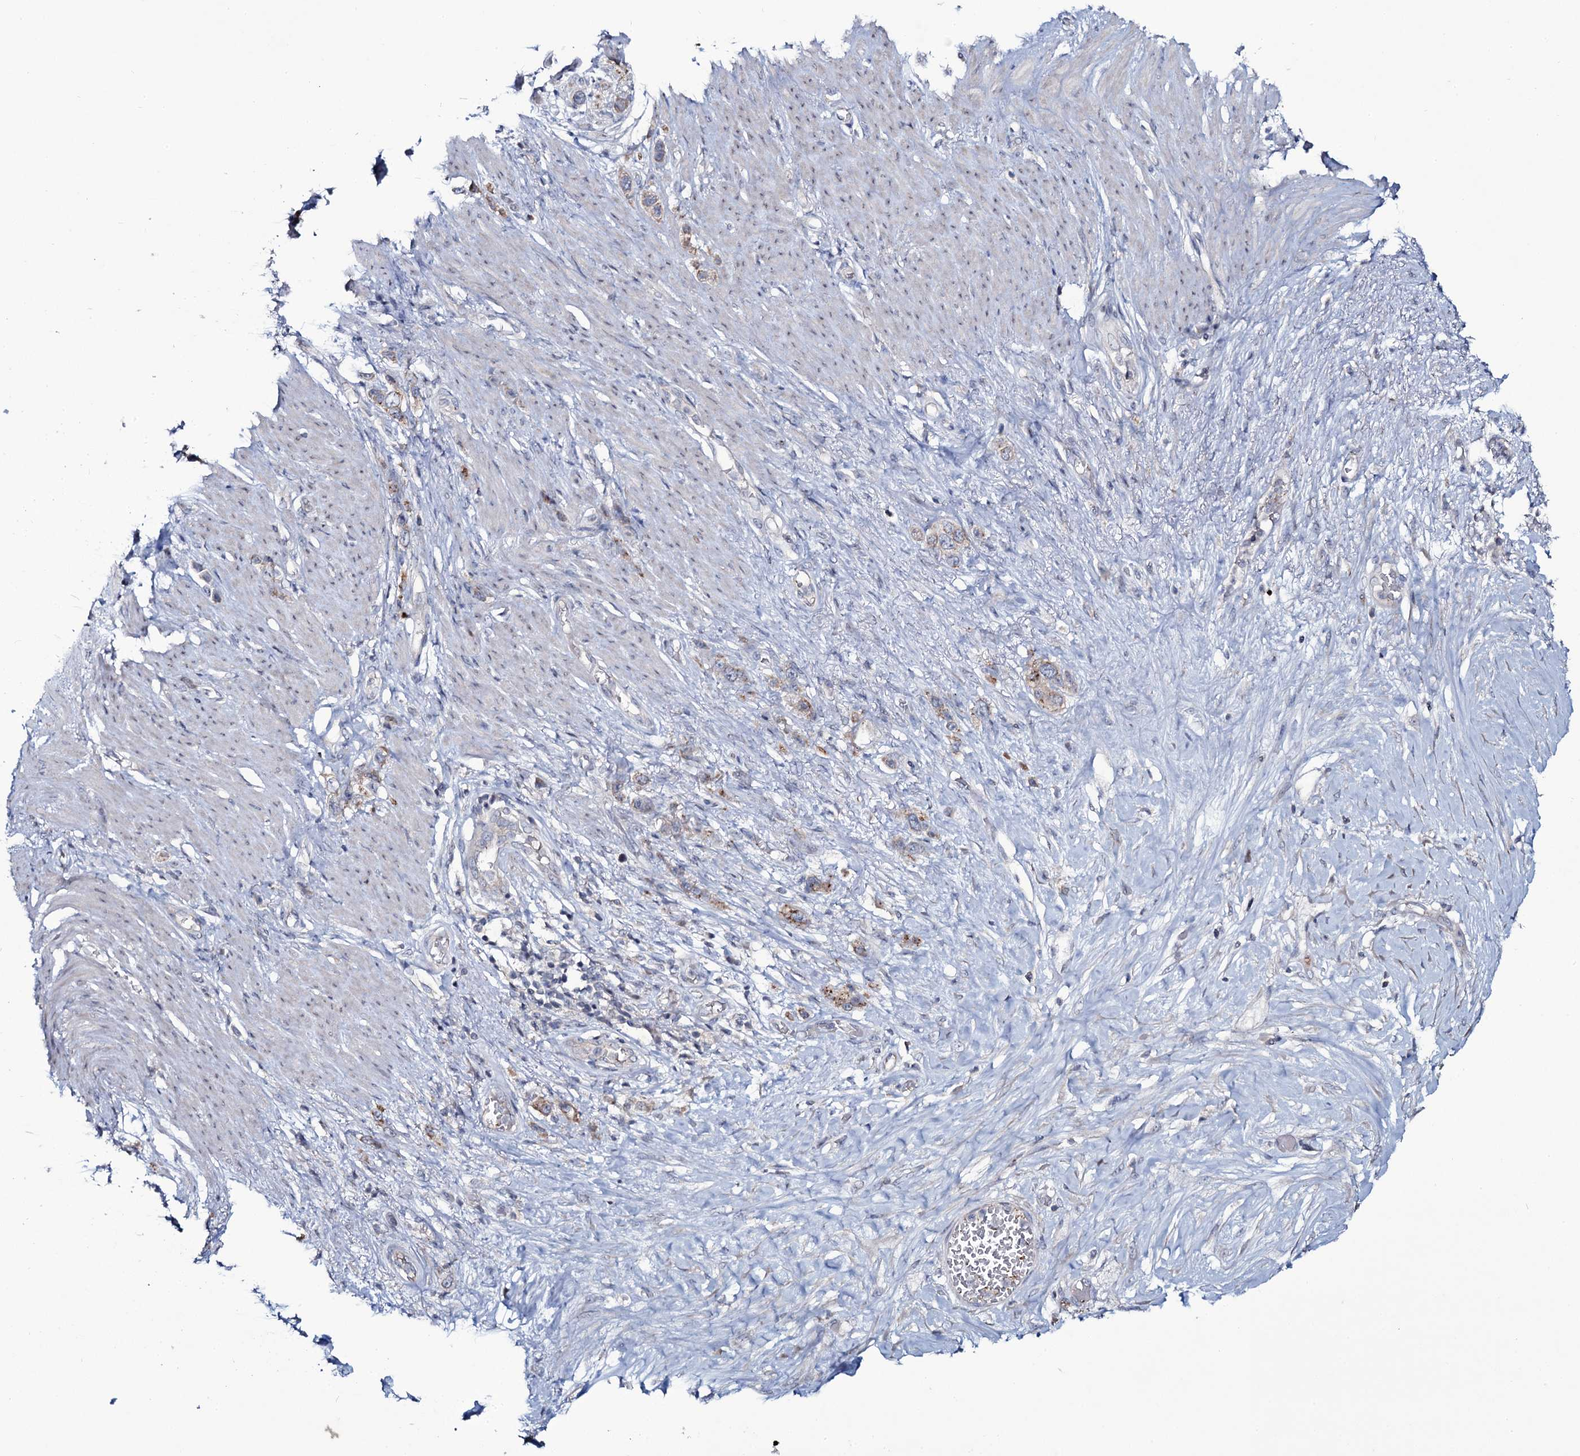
{"staining": {"intensity": "moderate", "quantity": ">75%", "location": "cytoplasmic/membranous"}, "tissue": "stomach cancer", "cell_type": "Tumor cells", "image_type": "cancer", "snomed": [{"axis": "morphology", "description": "Adenocarcinoma, NOS"}, {"axis": "morphology", "description": "Adenocarcinoma, High grade"}, {"axis": "topography", "description": "Stomach, upper"}, {"axis": "topography", "description": "Stomach, lower"}], "caption": "A histopathology image showing moderate cytoplasmic/membranous positivity in about >75% of tumor cells in stomach cancer (adenocarcinoma (high-grade)), as visualized by brown immunohistochemical staining.", "gene": "SNAP23", "patient": {"sex": "female", "age": 65}}